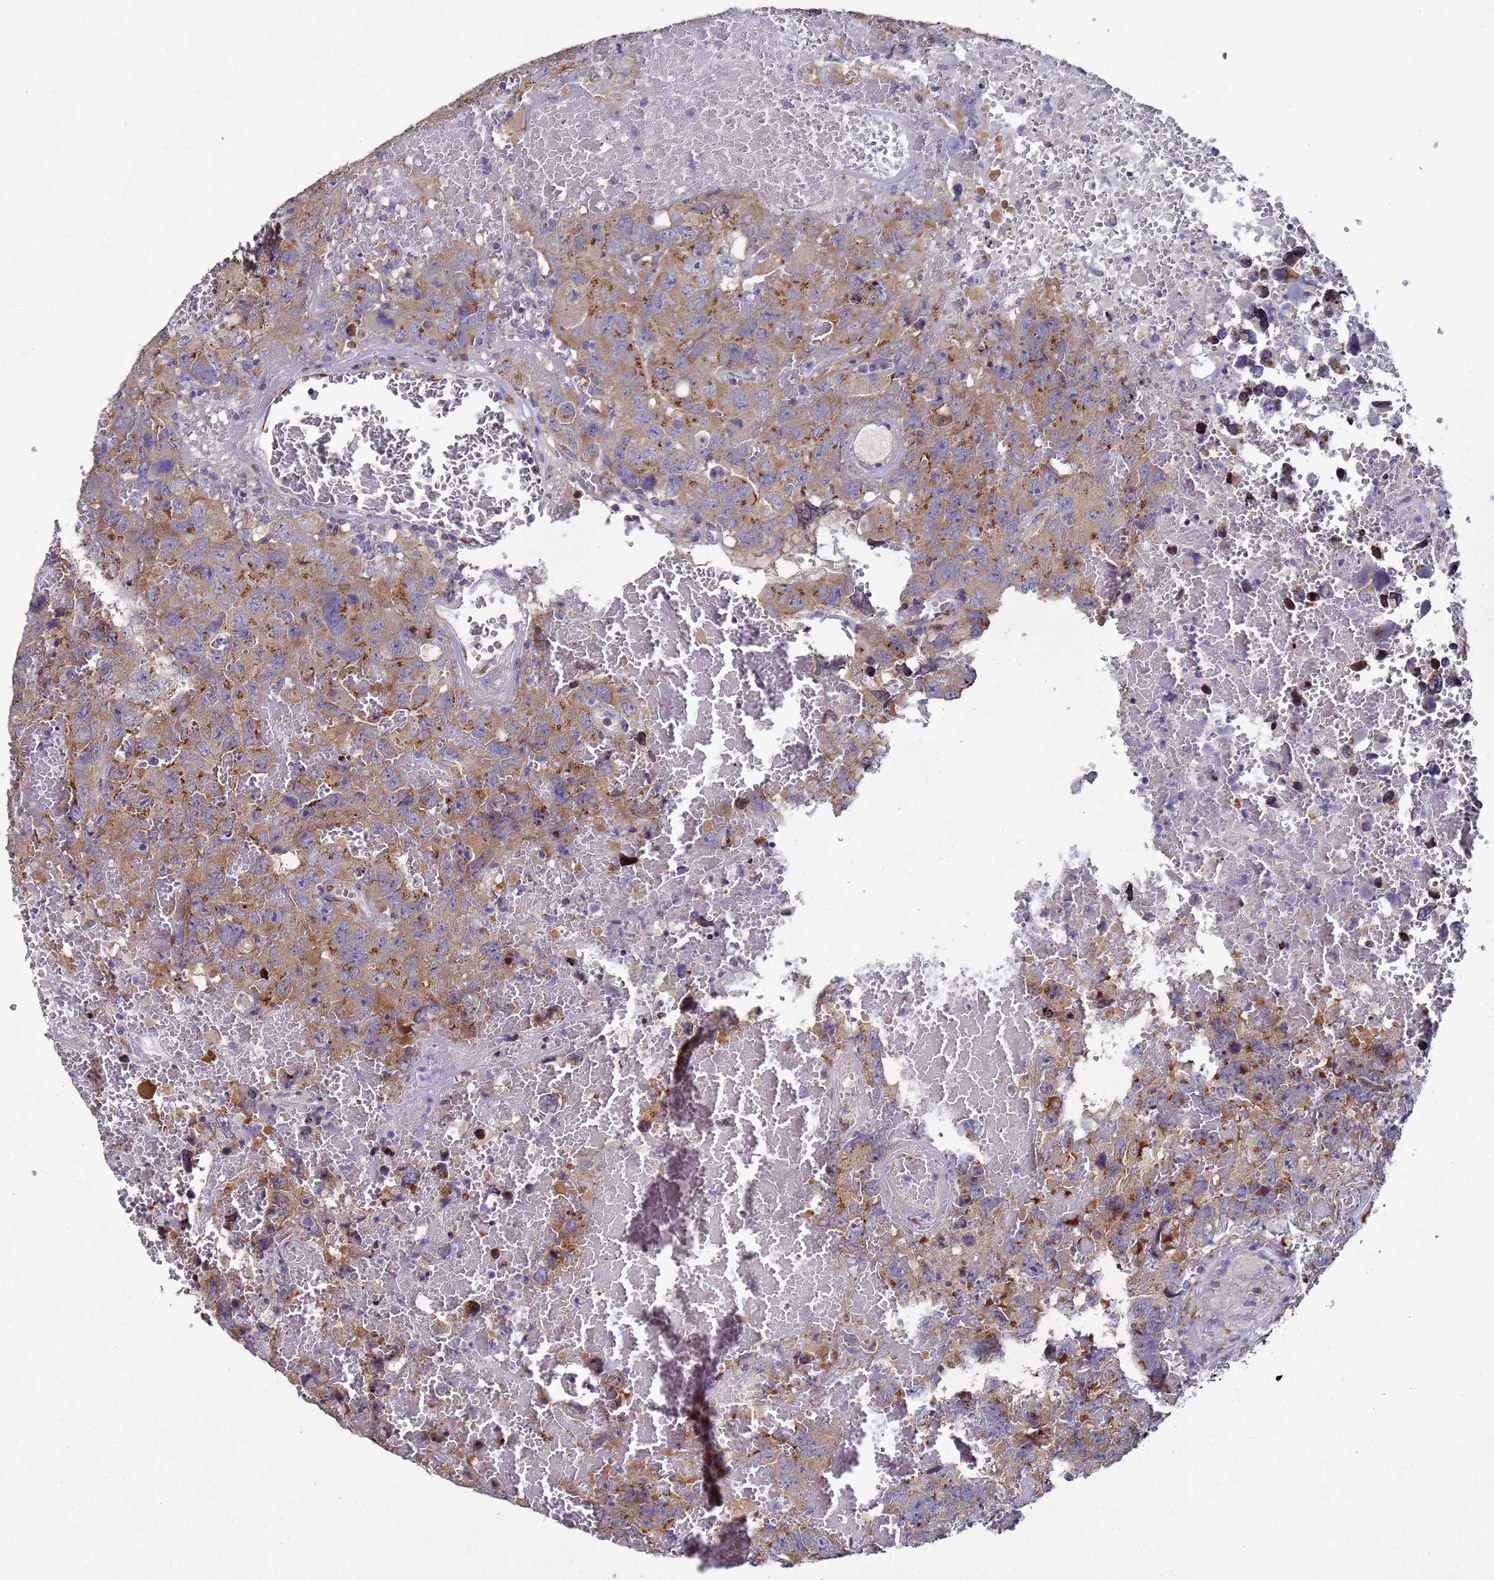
{"staining": {"intensity": "moderate", "quantity": ">75%", "location": "cytoplasmic/membranous"}, "tissue": "testis cancer", "cell_type": "Tumor cells", "image_type": "cancer", "snomed": [{"axis": "morphology", "description": "Carcinoma, Embryonal, NOS"}, {"axis": "topography", "description": "Testis"}], "caption": "IHC image of testis embryonal carcinoma stained for a protein (brown), which demonstrates medium levels of moderate cytoplasmic/membranous expression in about >75% of tumor cells.", "gene": "NSUN6", "patient": {"sex": "male", "age": 45}}